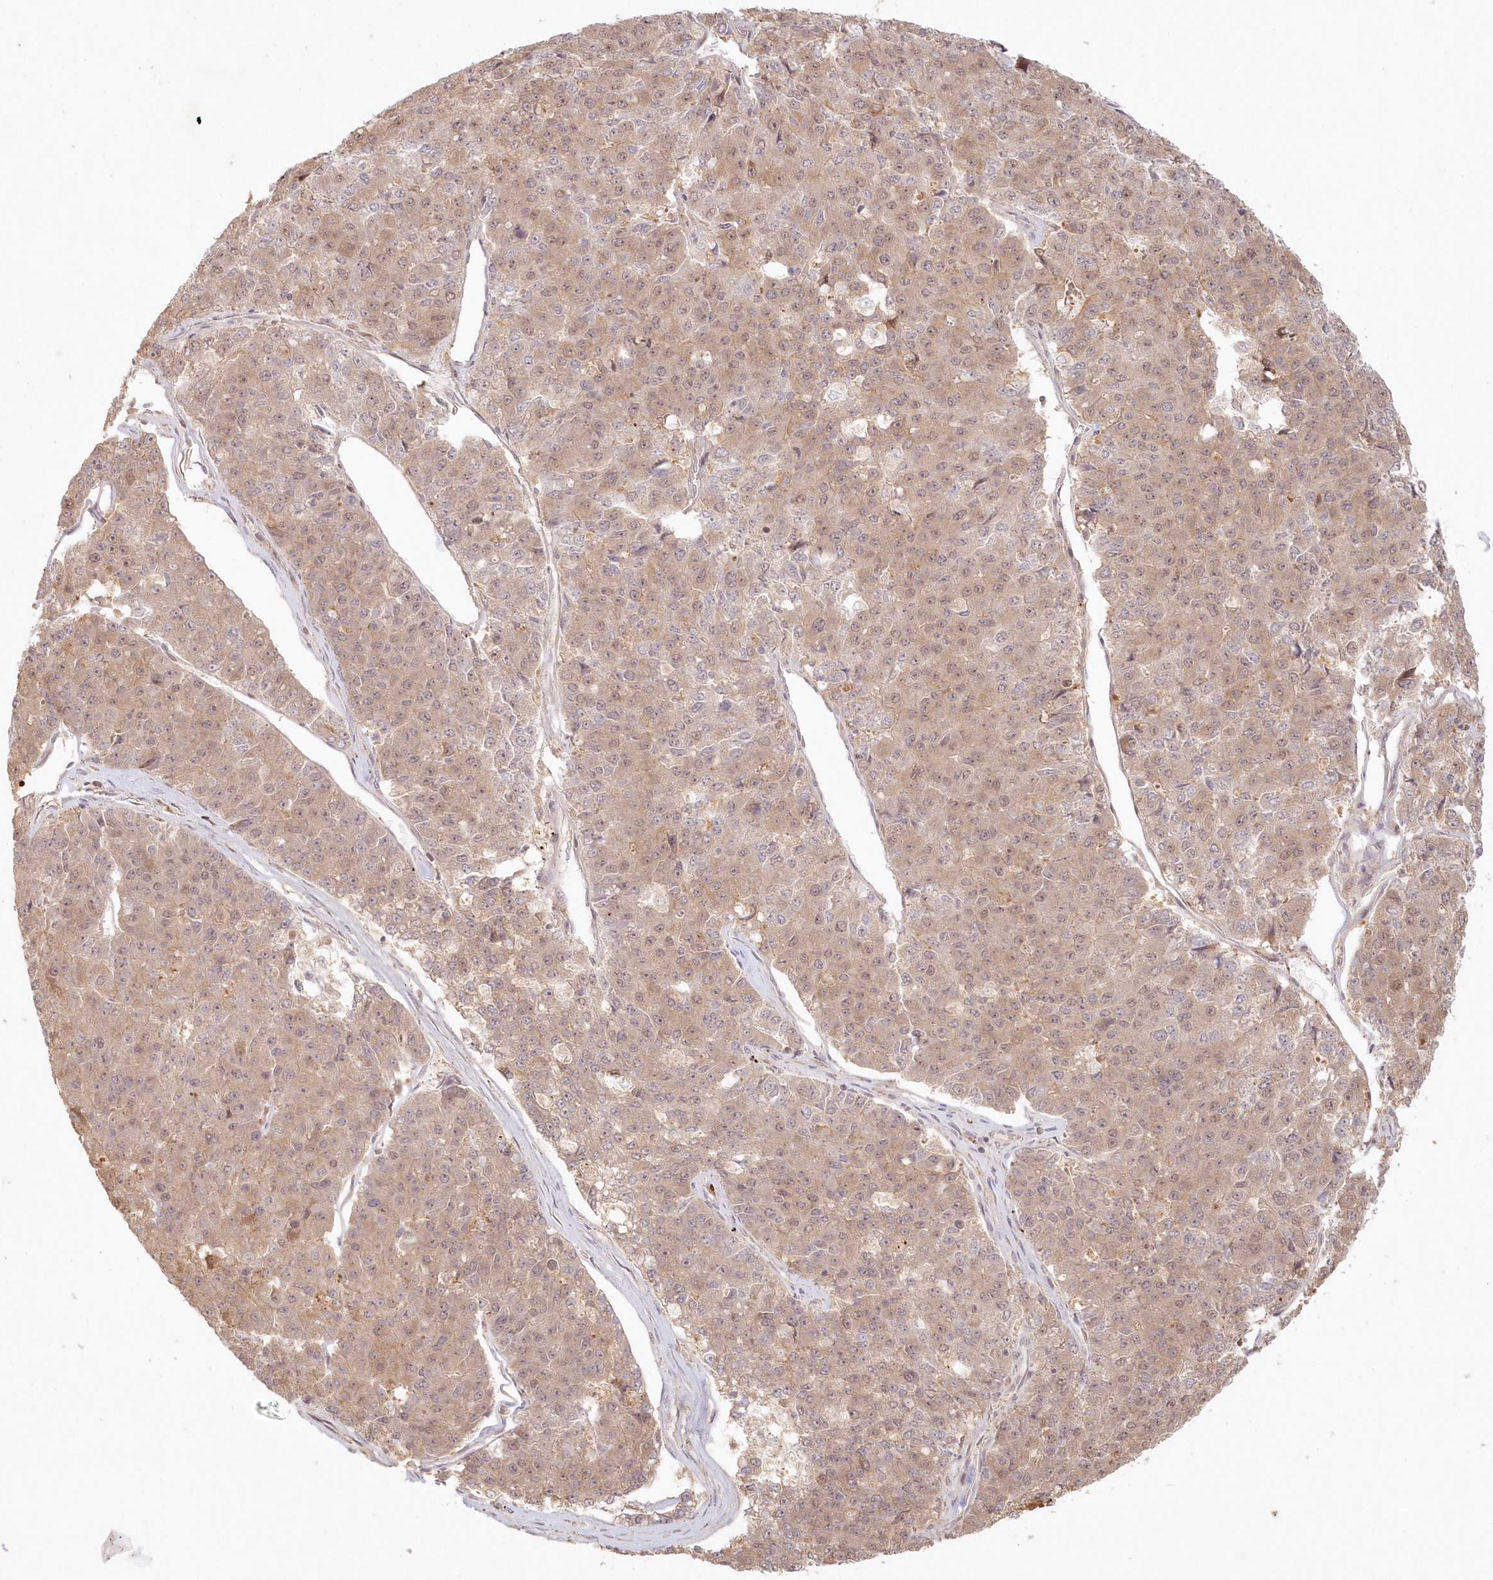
{"staining": {"intensity": "weak", "quantity": ">75%", "location": "cytoplasmic/membranous,nuclear"}, "tissue": "pancreatic cancer", "cell_type": "Tumor cells", "image_type": "cancer", "snomed": [{"axis": "morphology", "description": "Adenocarcinoma, NOS"}, {"axis": "topography", "description": "Pancreas"}], "caption": "IHC staining of pancreatic adenocarcinoma, which shows low levels of weak cytoplasmic/membranous and nuclear staining in about >75% of tumor cells indicating weak cytoplasmic/membranous and nuclear protein expression. The staining was performed using DAB (brown) for protein detection and nuclei were counterstained in hematoxylin (blue).", "gene": "KIAA0232", "patient": {"sex": "male", "age": 50}}